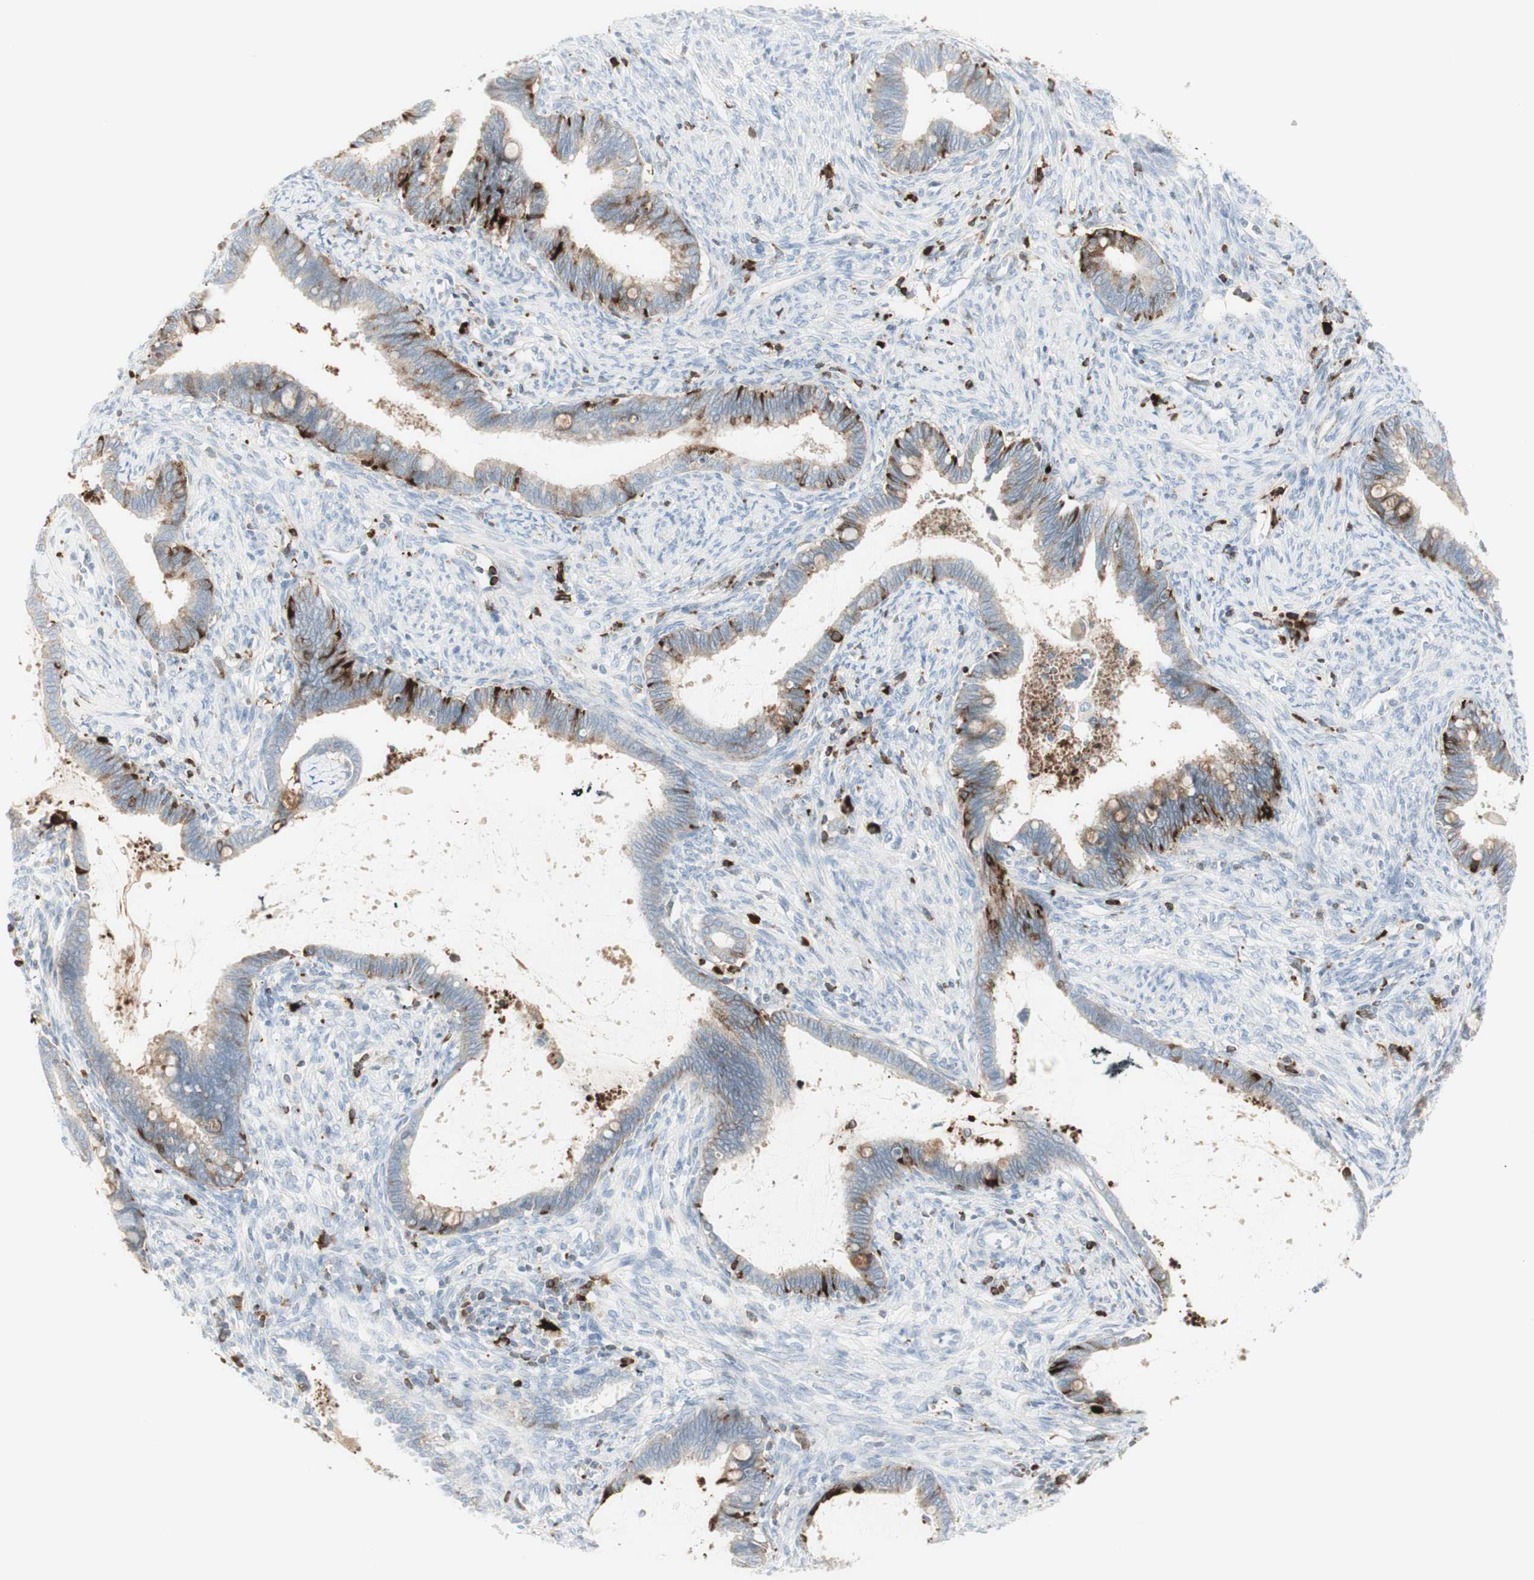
{"staining": {"intensity": "strong", "quantity": "<25%", "location": "cytoplasmic/membranous"}, "tissue": "cervical cancer", "cell_type": "Tumor cells", "image_type": "cancer", "snomed": [{"axis": "morphology", "description": "Adenocarcinoma, NOS"}, {"axis": "topography", "description": "Cervix"}], "caption": "A high-resolution image shows immunohistochemistry staining of cervical cancer, which shows strong cytoplasmic/membranous positivity in approximately <25% of tumor cells. (brown staining indicates protein expression, while blue staining denotes nuclei).", "gene": "MDK", "patient": {"sex": "female", "age": 44}}